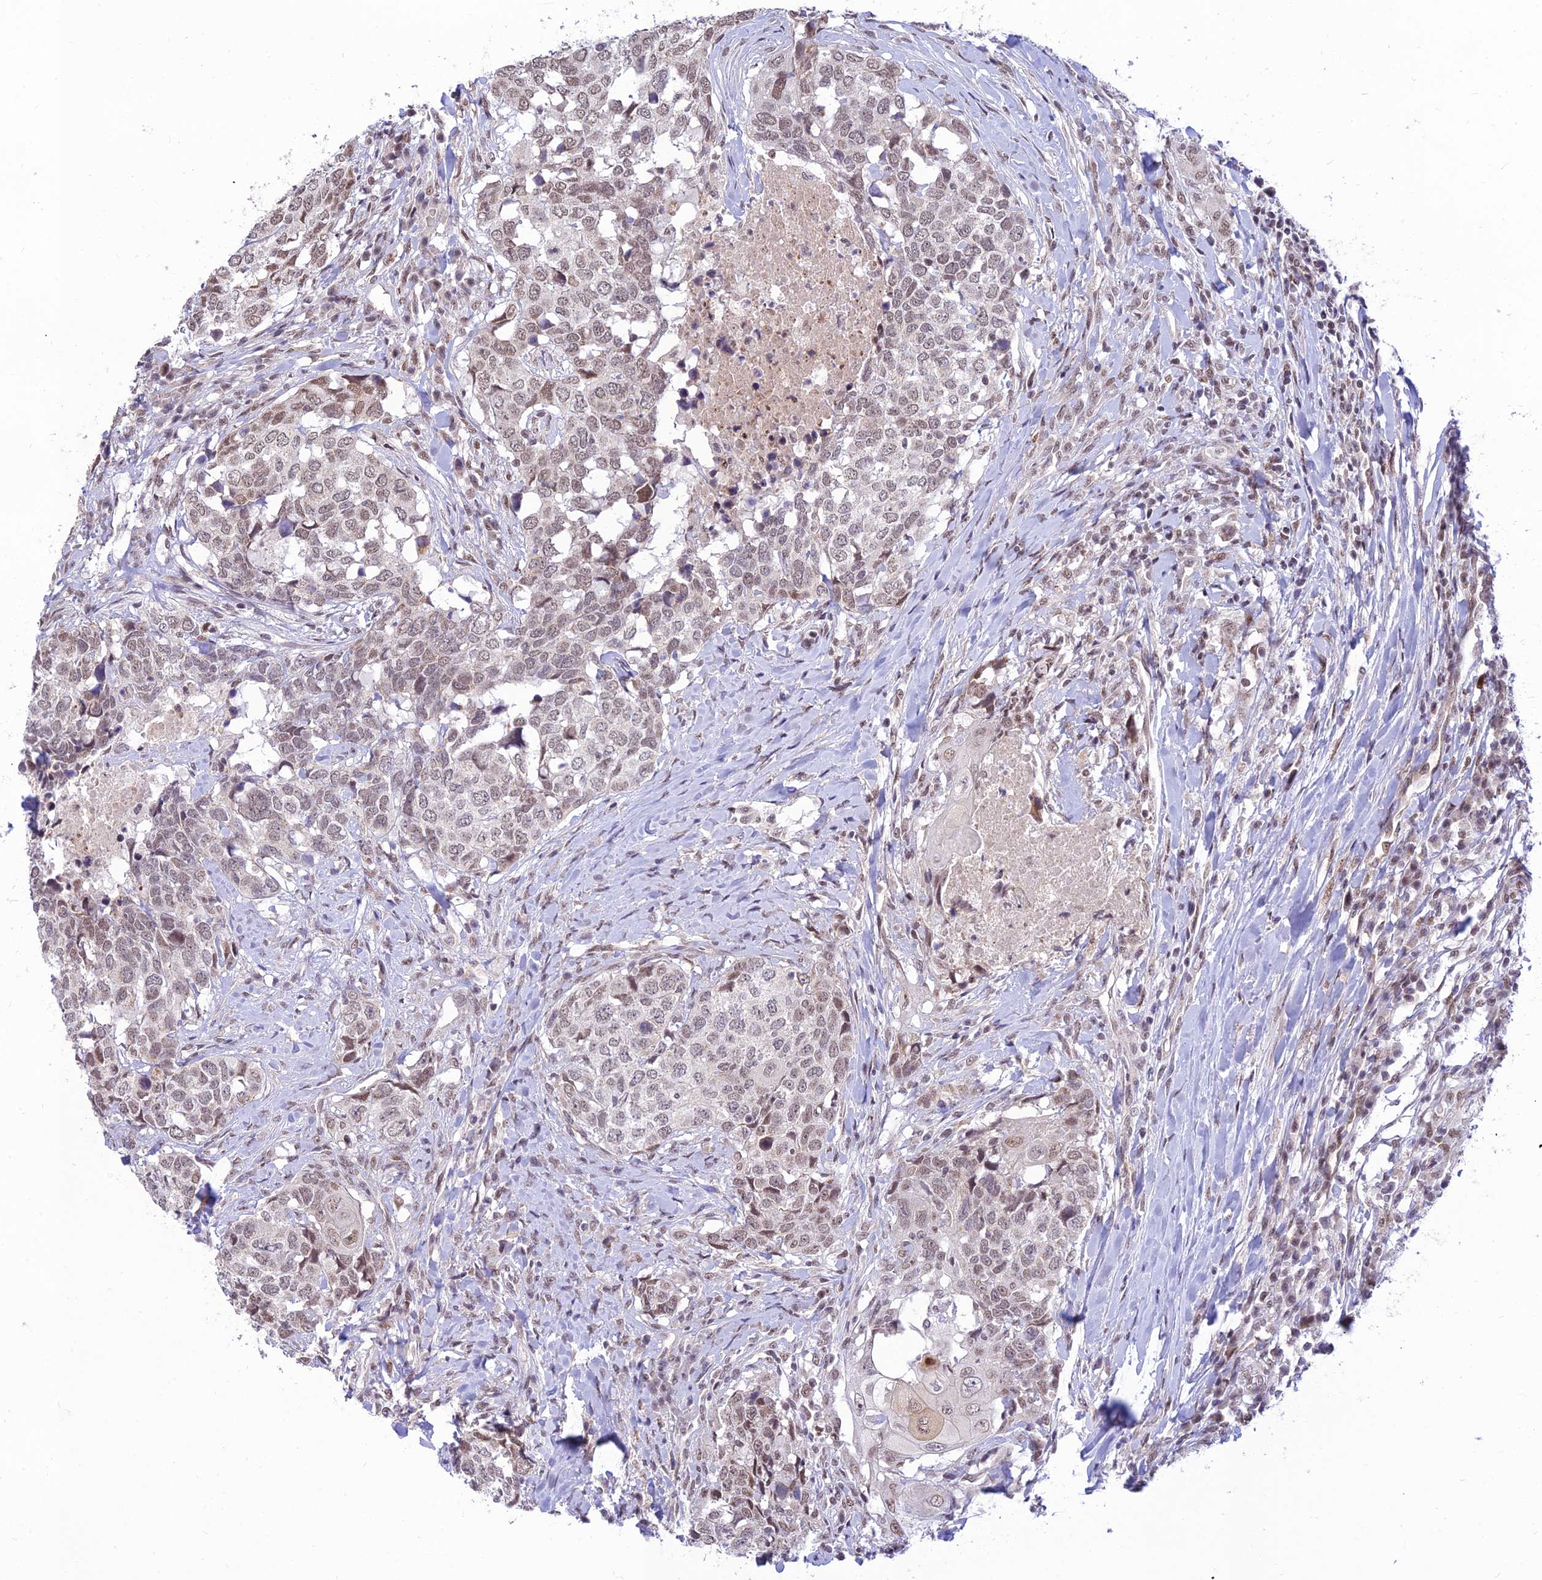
{"staining": {"intensity": "weak", "quantity": ">75%", "location": "nuclear"}, "tissue": "head and neck cancer", "cell_type": "Tumor cells", "image_type": "cancer", "snomed": [{"axis": "morphology", "description": "Squamous cell carcinoma, NOS"}, {"axis": "topography", "description": "Head-Neck"}], "caption": "High-power microscopy captured an immunohistochemistry (IHC) histopathology image of head and neck cancer (squamous cell carcinoma), revealing weak nuclear staining in about >75% of tumor cells. The staining was performed using DAB, with brown indicating positive protein expression. Nuclei are stained blue with hematoxylin.", "gene": "MICOS13", "patient": {"sex": "male", "age": 66}}